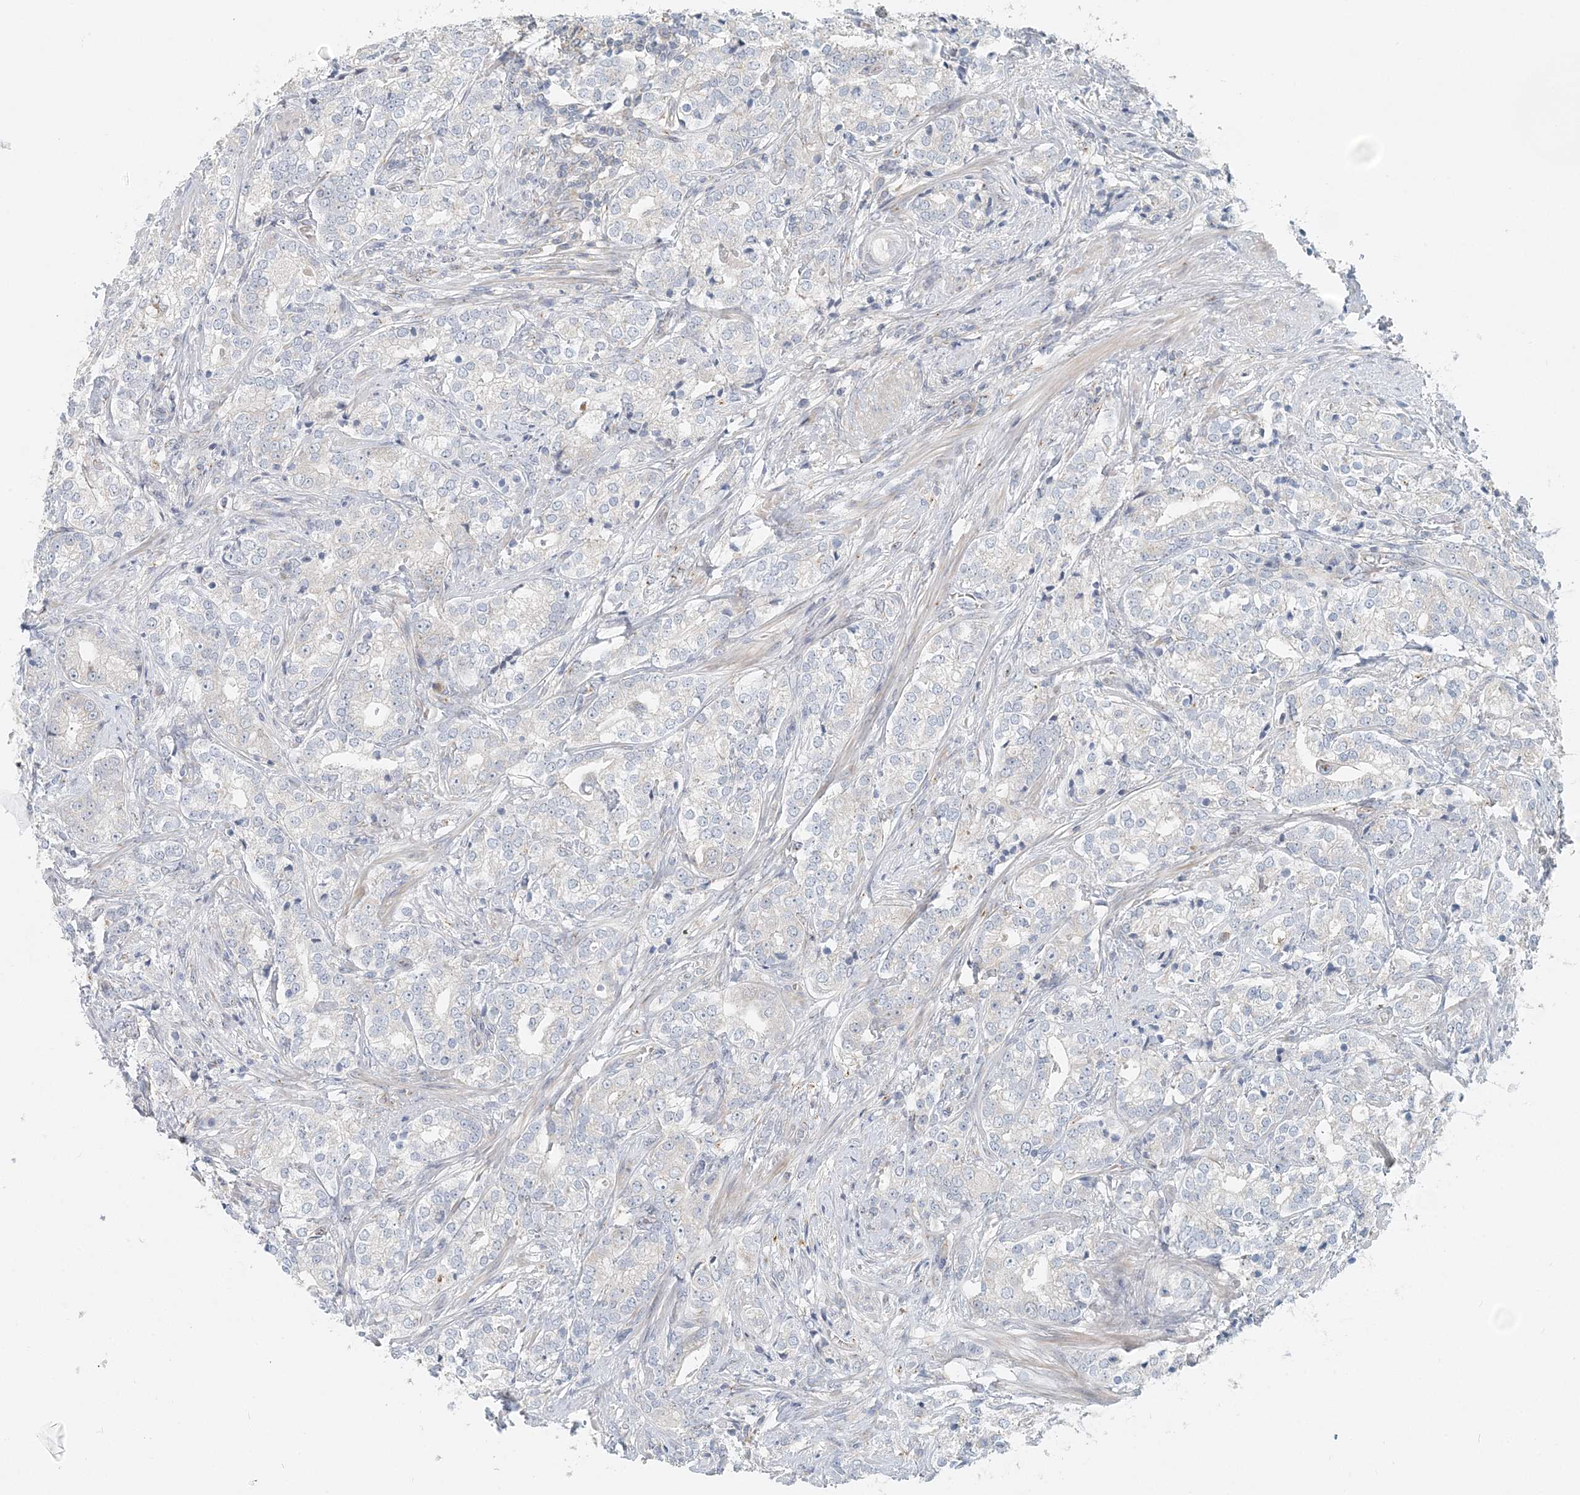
{"staining": {"intensity": "negative", "quantity": "none", "location": "none"}, "tissue": "prostate cancer", "cell_type": "Tumor cells", "image_type": "cancer", "snomed": [{"axis": "morphology", "description": "Adenocarcinoma, High grade"}, {"axis": "topography", "description": "Prostate"}], "caption": "This is an IHC histopathology image of human prostate cancer (high-grade adenocarcinoma). There is no positivity in tumor cells.", "gene": "NAA11", "patient": {"sex": "male", "age": 69}}